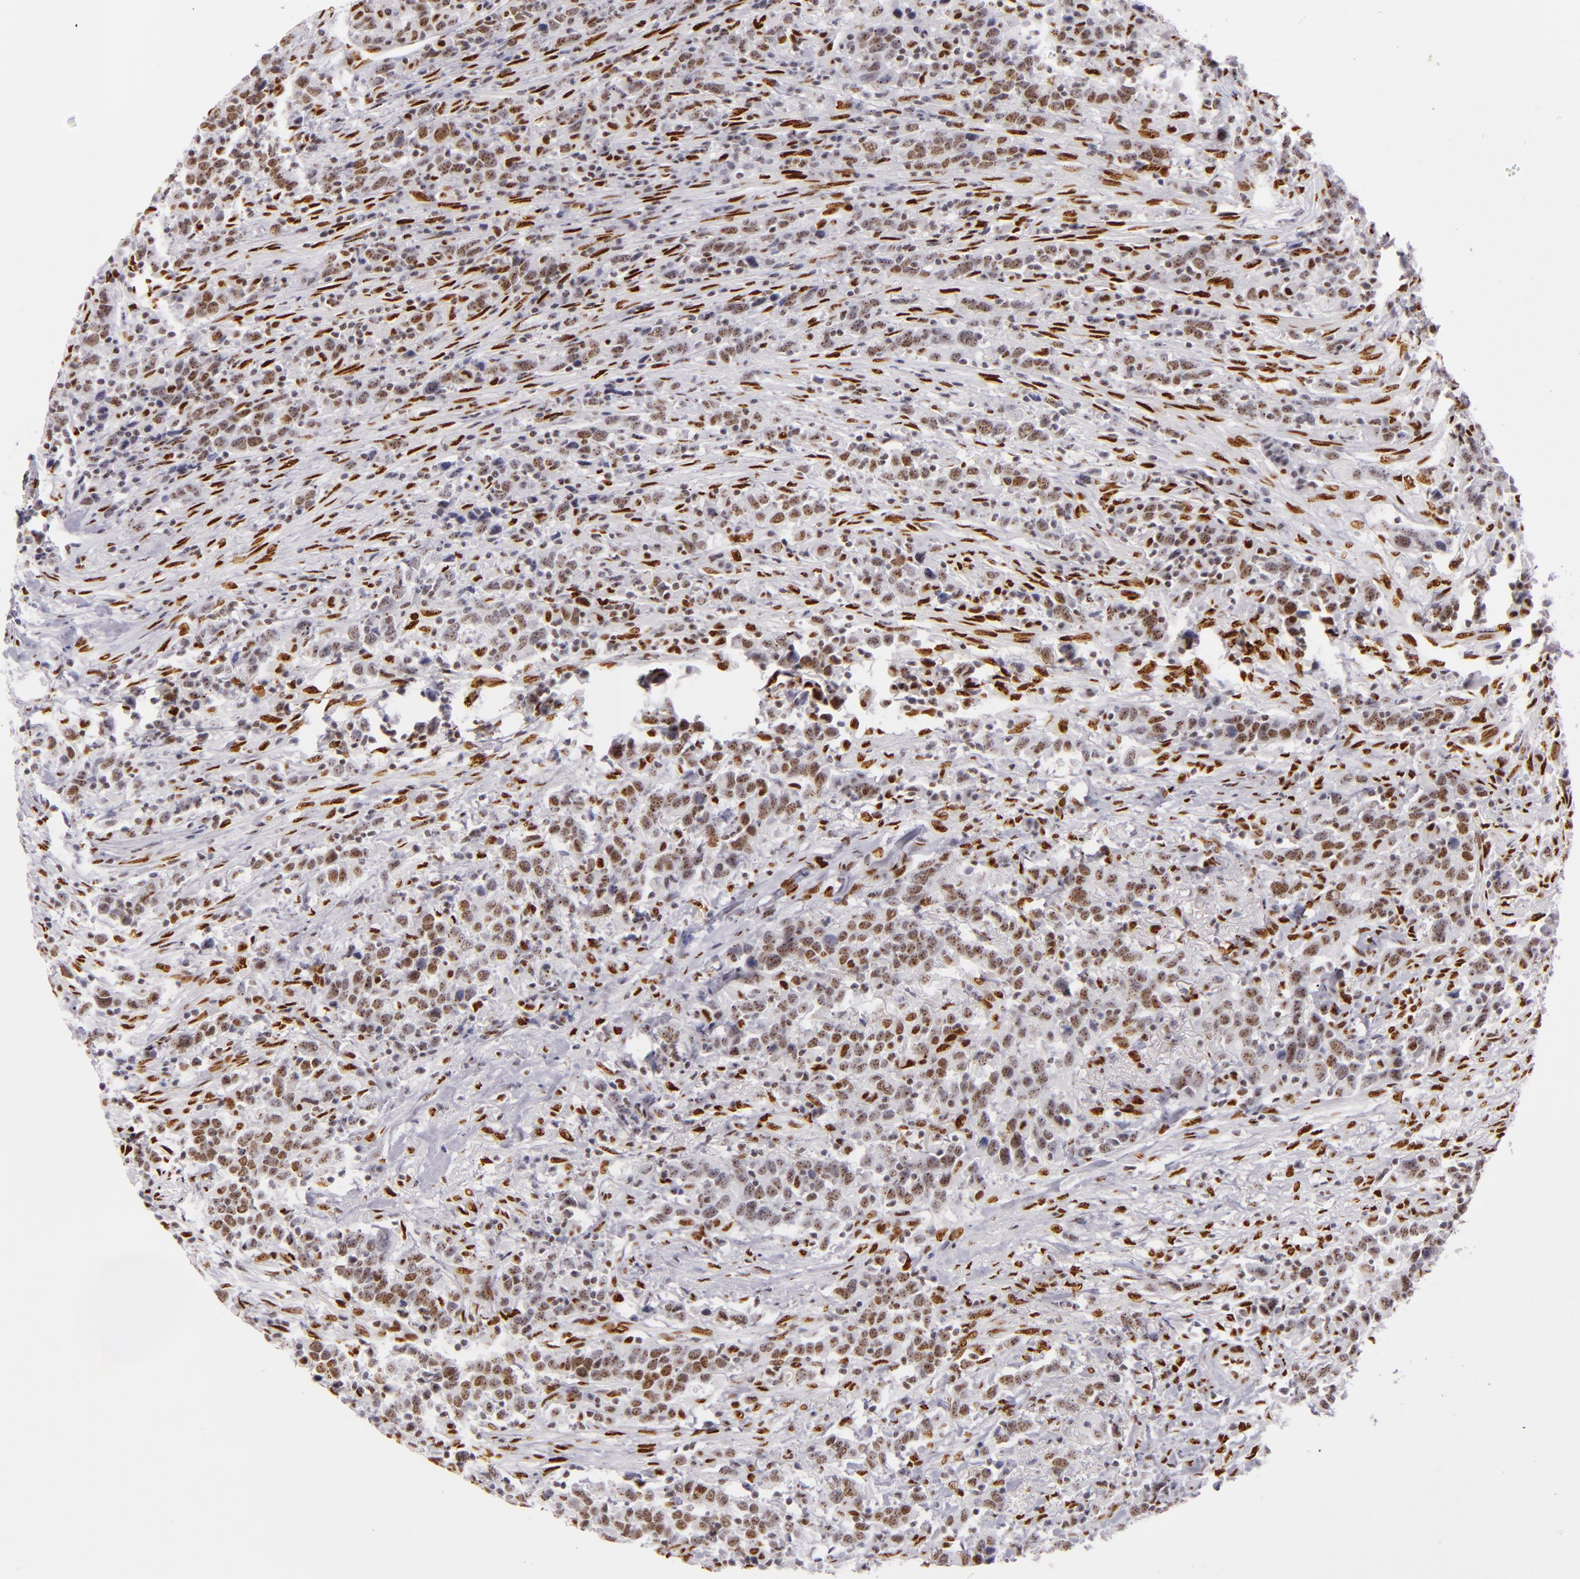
{"staining": {"intensity": "strong", "quantity": ">75%", "location": "nuclear"}, "tissue": "urothelial cancer", "cell_type": "Tumor cells", "image_type": "cancer", "snomed": [{"axis": "morphology", "description": "Urothelial carcinoma, High grade"}, {"axis": "topography", "description": "Urinary bladder"}], "caption": "An image of urothelial carcinoma (high-grade) stained for a protein displays strong nuclear brown staining in tumor cells.", "gene": "TOP3A", "patient": {"sex": "male", "age": 61}}